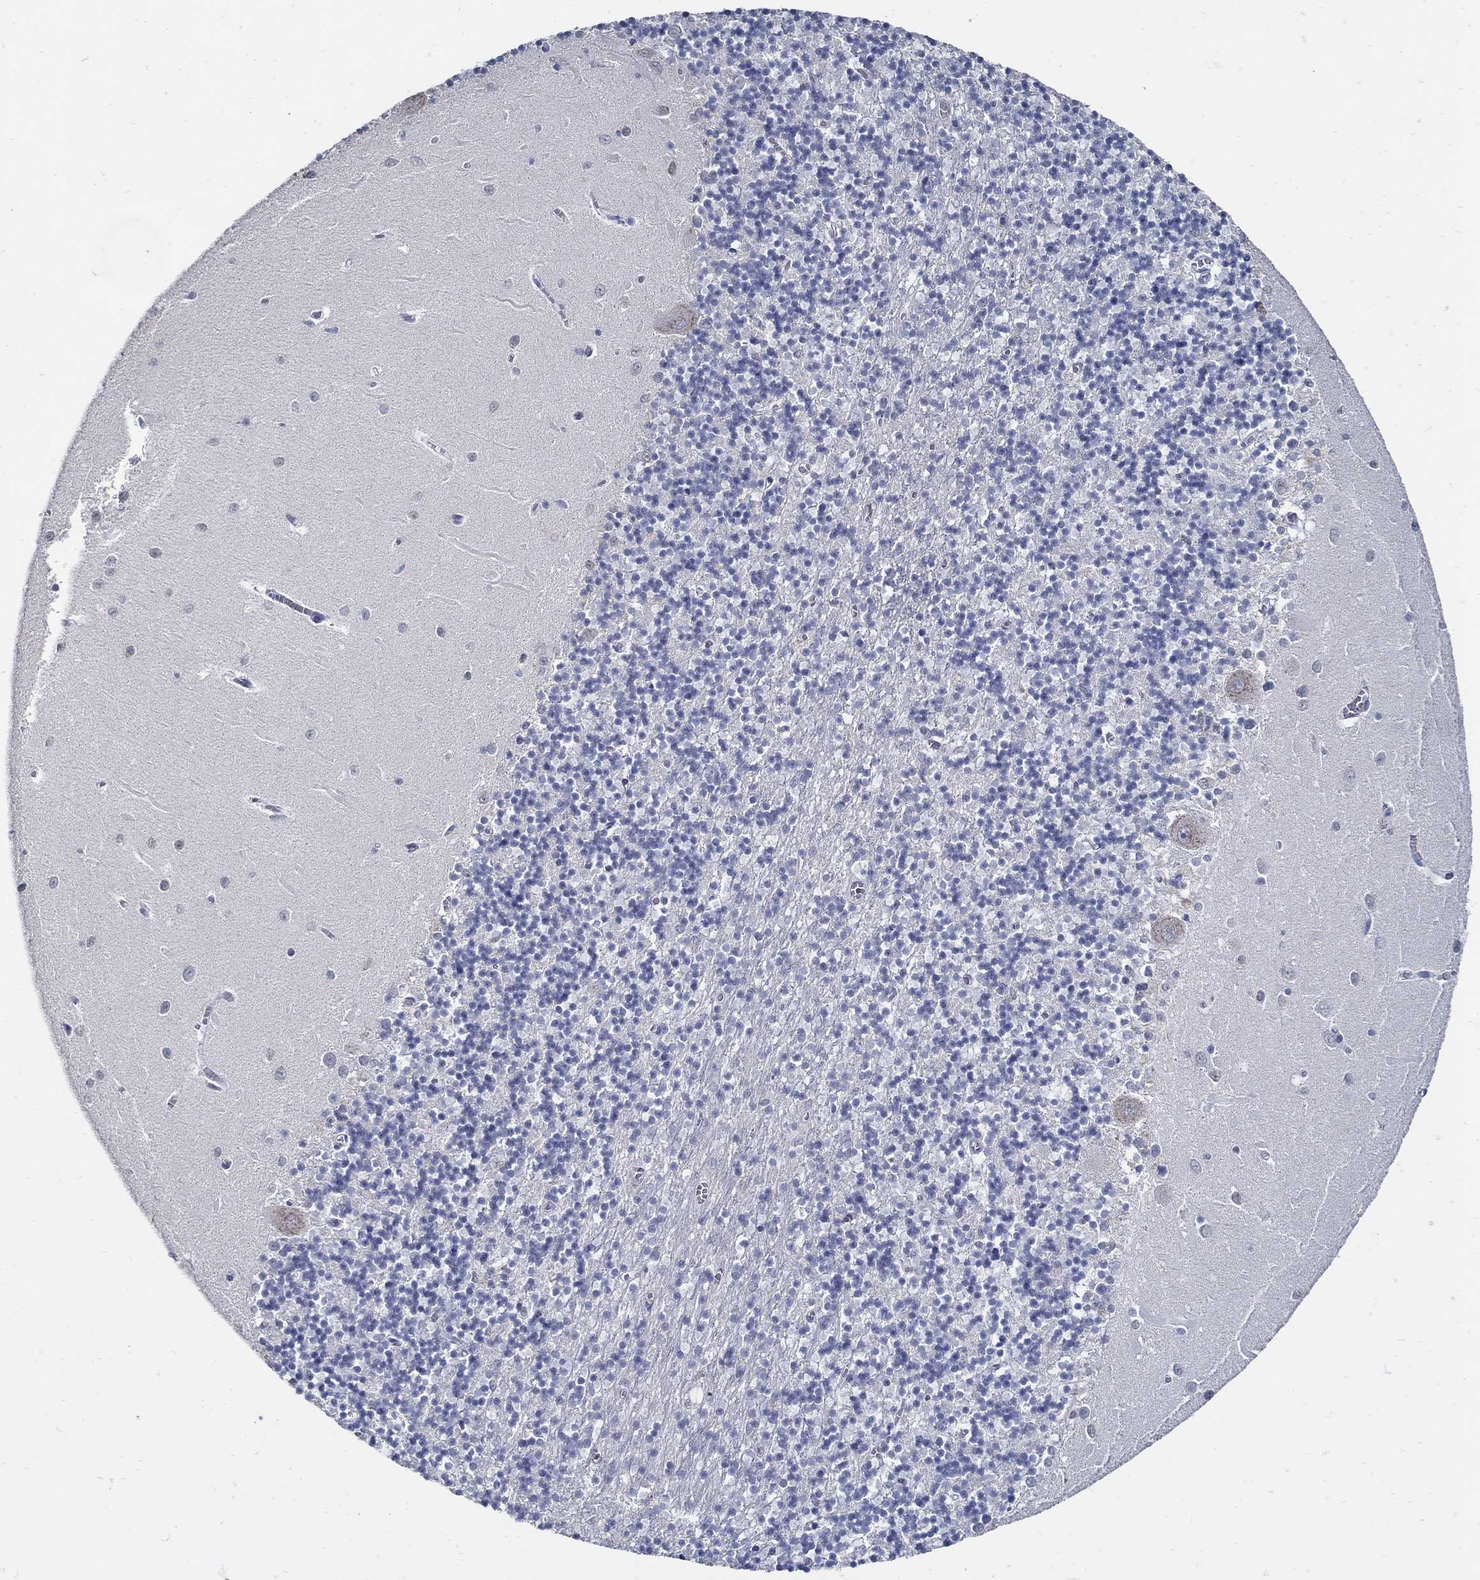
{"staining": {"intensity": "negative", "quantity": "none", "location": "none"}, "tissue": "cerebellum", "cell_type": "Cells in granular layer", "image_type": "normal", "snomed": [{"axis": "morphology", "description": "Normal tissue, NOS"}, {"axis": "topography", "description": "Cerebellum"}], "caption": "The micrograph displays no significant positivity in cells in granular layer of cerebellum.", "gene": "USP29", "patient": {"sex": "female", "age": 64}}